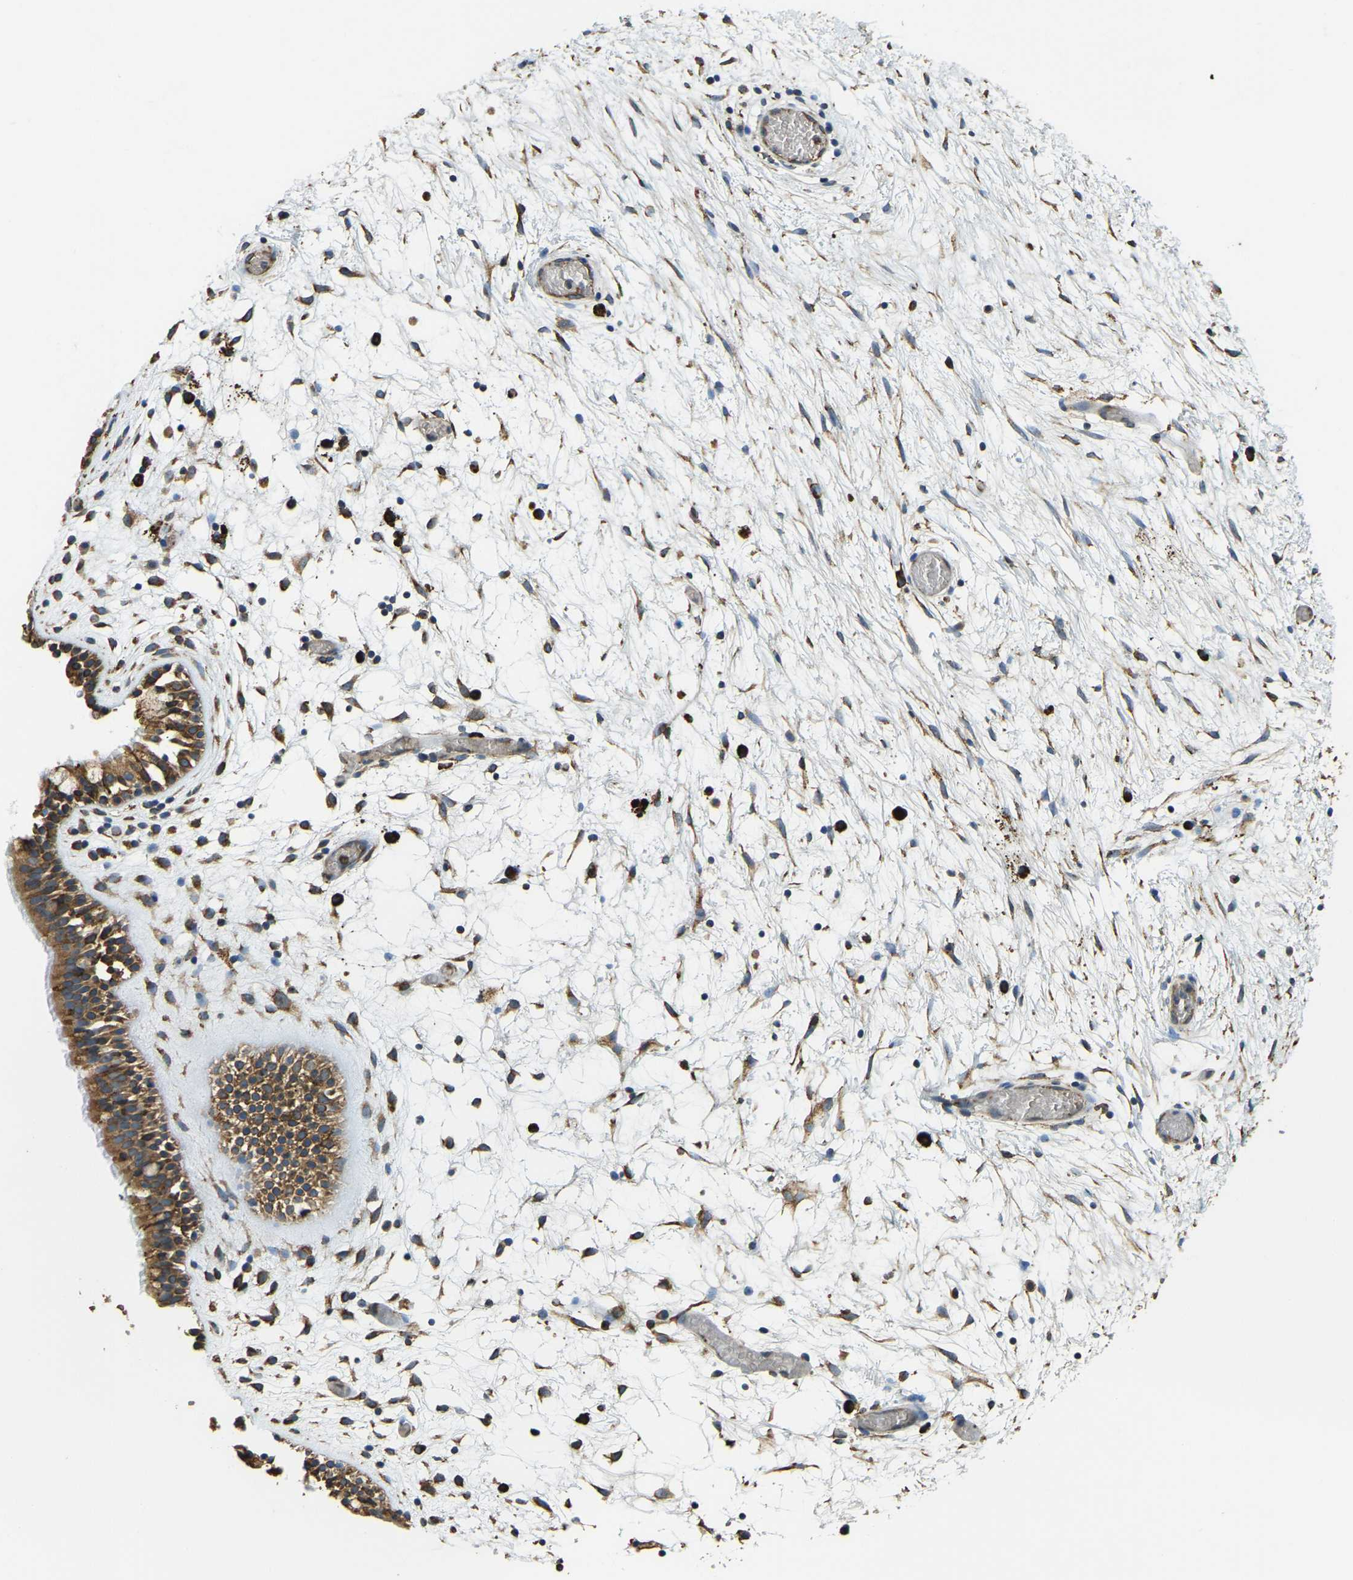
{"staining": {"intensity": "strong", "quantity": ">75%", "location": "cytoplasmic/membranous"}, "tissue": "nasopharynx", "cell_type": "Respiratory epithelial cells", "image_type": "normal", "snomed": [{"axis": "morphology", "description": "Normal tissue, NOS"}, {"axis": "morphology", "description": "Inflammation, NOS"}, {"axis": "topography", "description": "Nasopharynx"}], "caption": "Unremarkable nasopharynx shows strong cytoplasmic/membranous expression in approximately >75% of respiratory epithelial cells, visualized by immunohistochemistry.", "gene": "RNF115", "patient": {"sex": "male", "age": 48}}